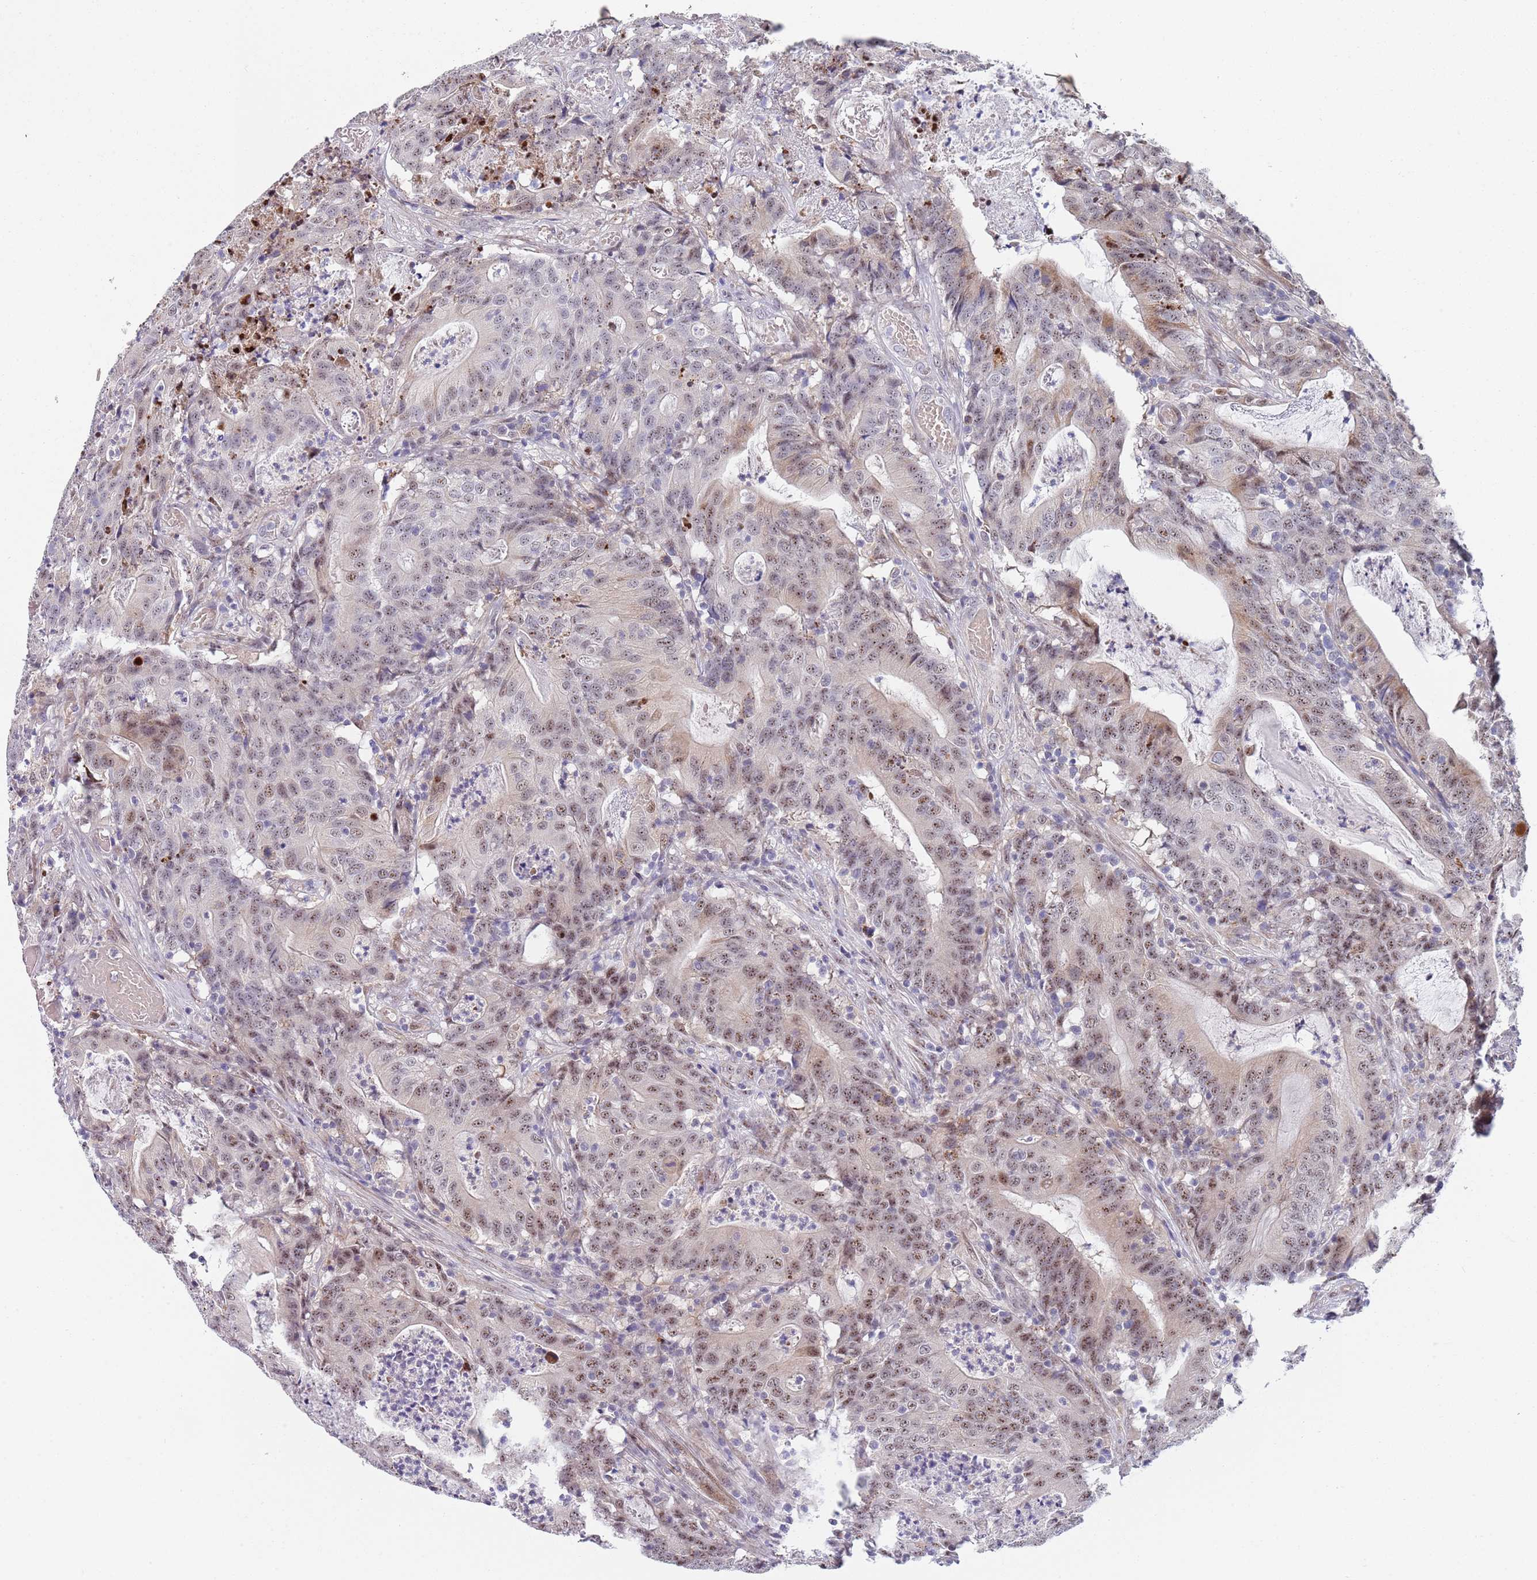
{"staining": {"intensity": "moderate", "quantity": "25%-75%", "location": "nuclear"}, "tissue": "colorectal cancer", "cell_type": "Tumor cells", "image_type": "cancer", "snomed": [{"axis": "morphology", "description": "Adenocarcinoma, NOS"}, {"axis": "topography", "description": "Colon"}], "caption": "Tumor cells reveal moderate nuclear positivity in approximately 25%-75% of cells in colorectal adenocarcinoma.", "gene": "PLCL2", "patient": {"sex": "male", "age": 83}}